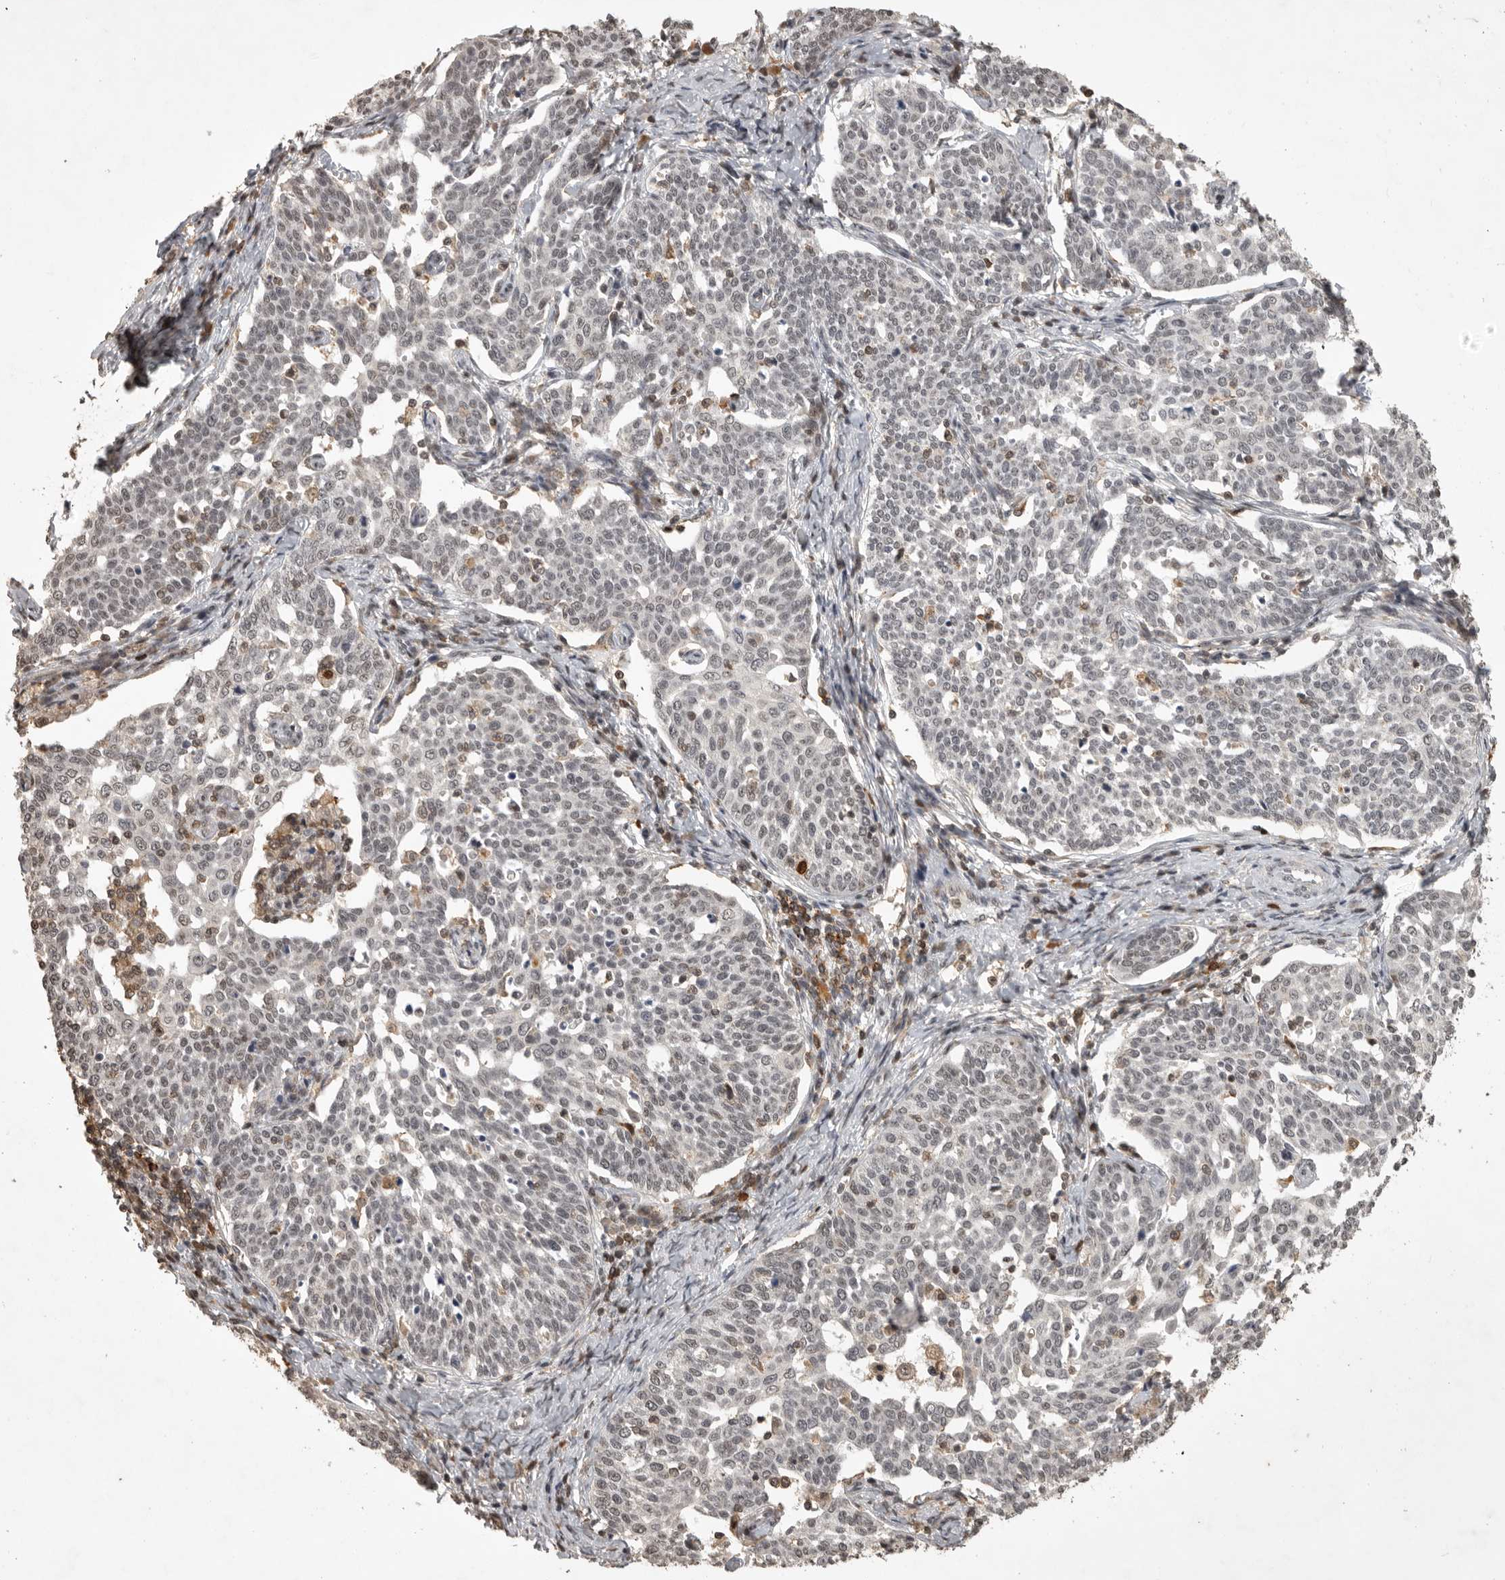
{"staining": {"intensity": "weak", "quantity": "25%-75%", "location": "nuclear"}, "tissue": "cervical cancer", "cell_type": "Tumor cells", "image_type": "cancer", "snomed": [{"axis": "morphology", "description": "Squamous cell carcinoma, NOS"}, {"axis": "topography", "description": "Cervix"}], "caption": "Squamous cell carcinoma (cervical) was stained to show a protein in brown. There is low levels of weak nuclear expression in approximately 25%-75% of tumor cells. Using DAB (brown) and hematoxylin (blue) stains, captured at high magnification using brightfield microscopy.", "gene": "CBLL1", "patient": {"sex": "female", "age": 34}}